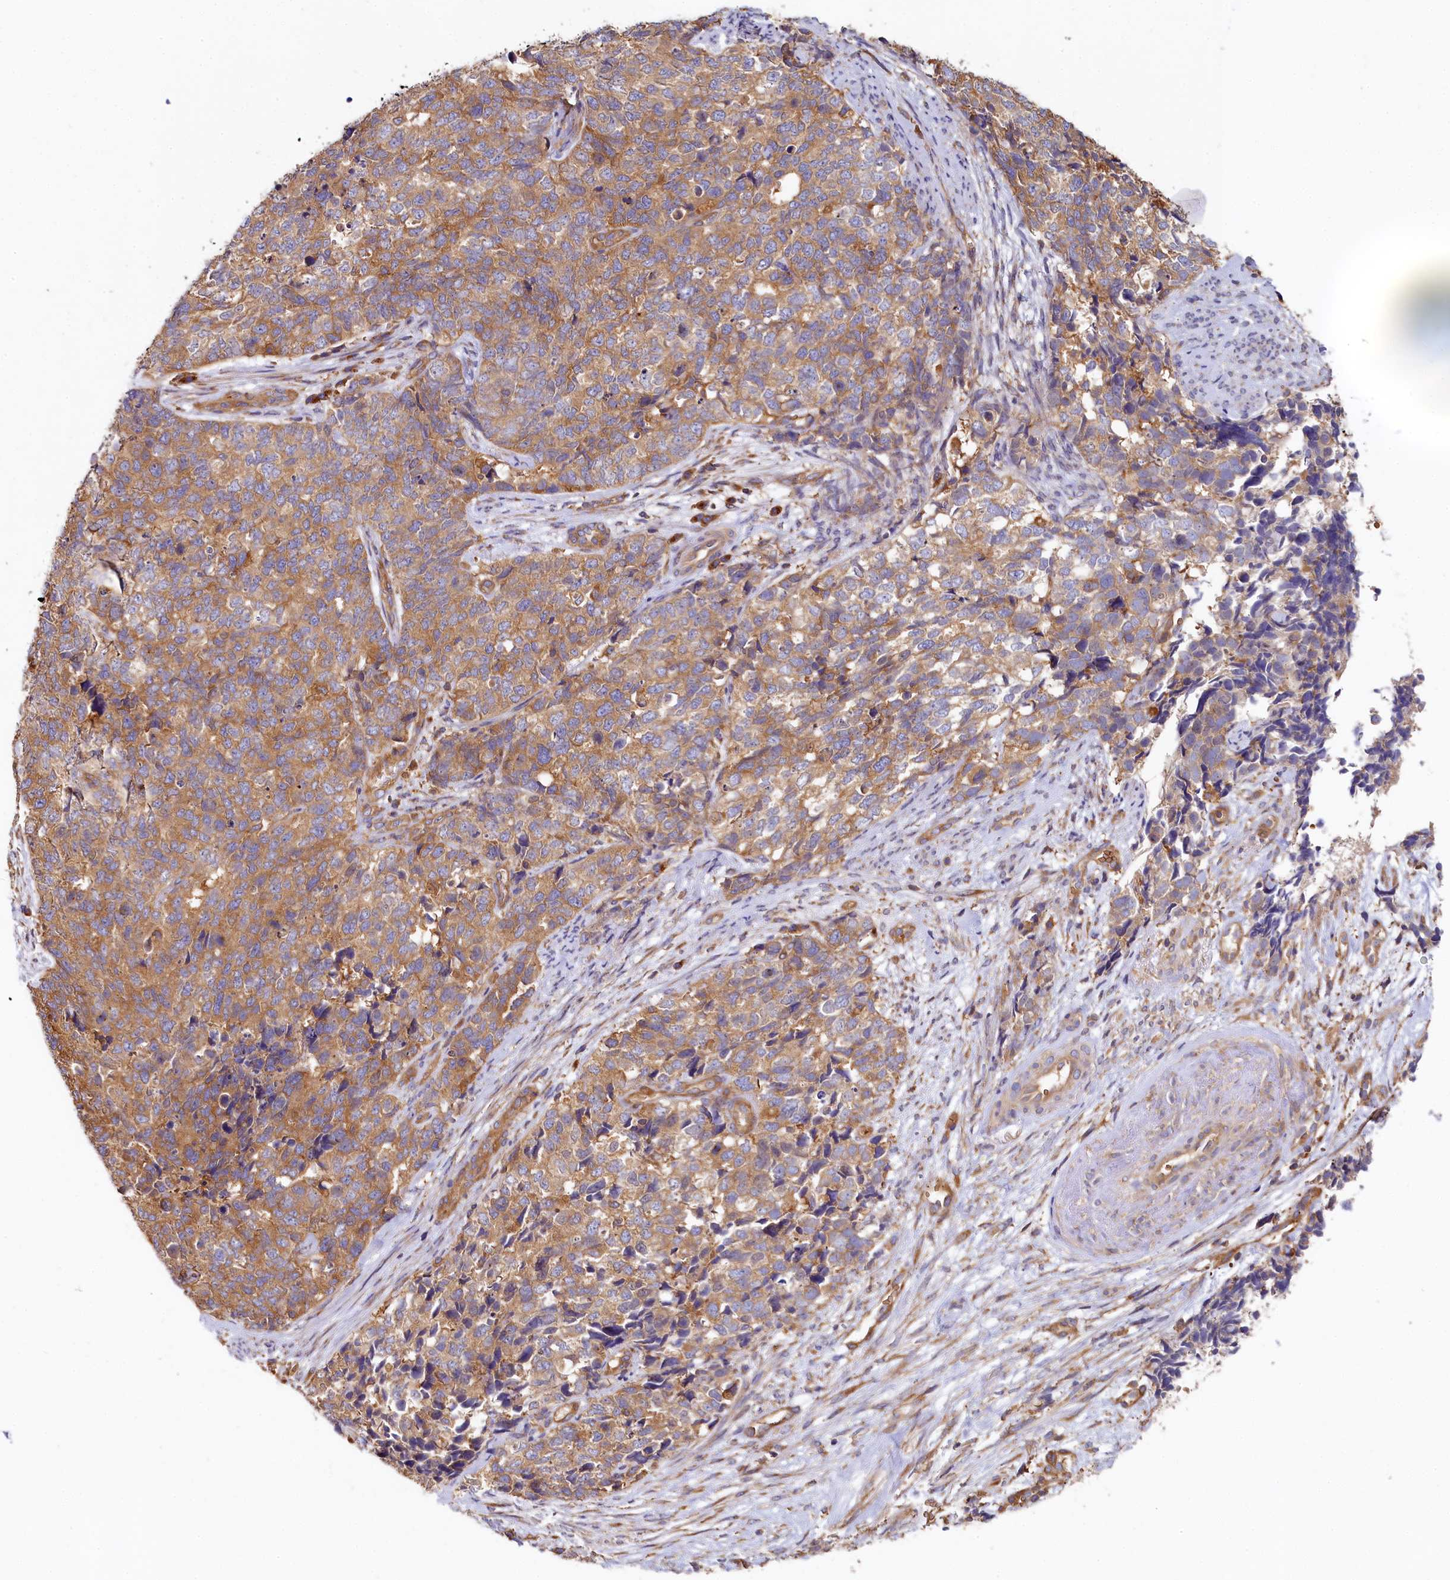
{"staining": {"intensity": "moderate", "quantity": ">75%", "location": "cytoplasmic/membranous"}, "tissue": "cervical cancer", "cell_type": "Tumor cells", "image_type": "cancer", "snomed": [{"axis": "morphology", "description": "Squamous cell carcinoma, NOS"}, {"axis": "topography", "description": "Cervix"}], "caption": "Immunohistochemistry histopathology image of squamous cell carcinoma (cervical) stained for a protein (brown), which displays medium levels of moderate cytoplasmic/membranous expression in approximately >75% of tumor cells.", "gene": "PPIP5K1", "patient": {"sex": "female", "age": 63}}